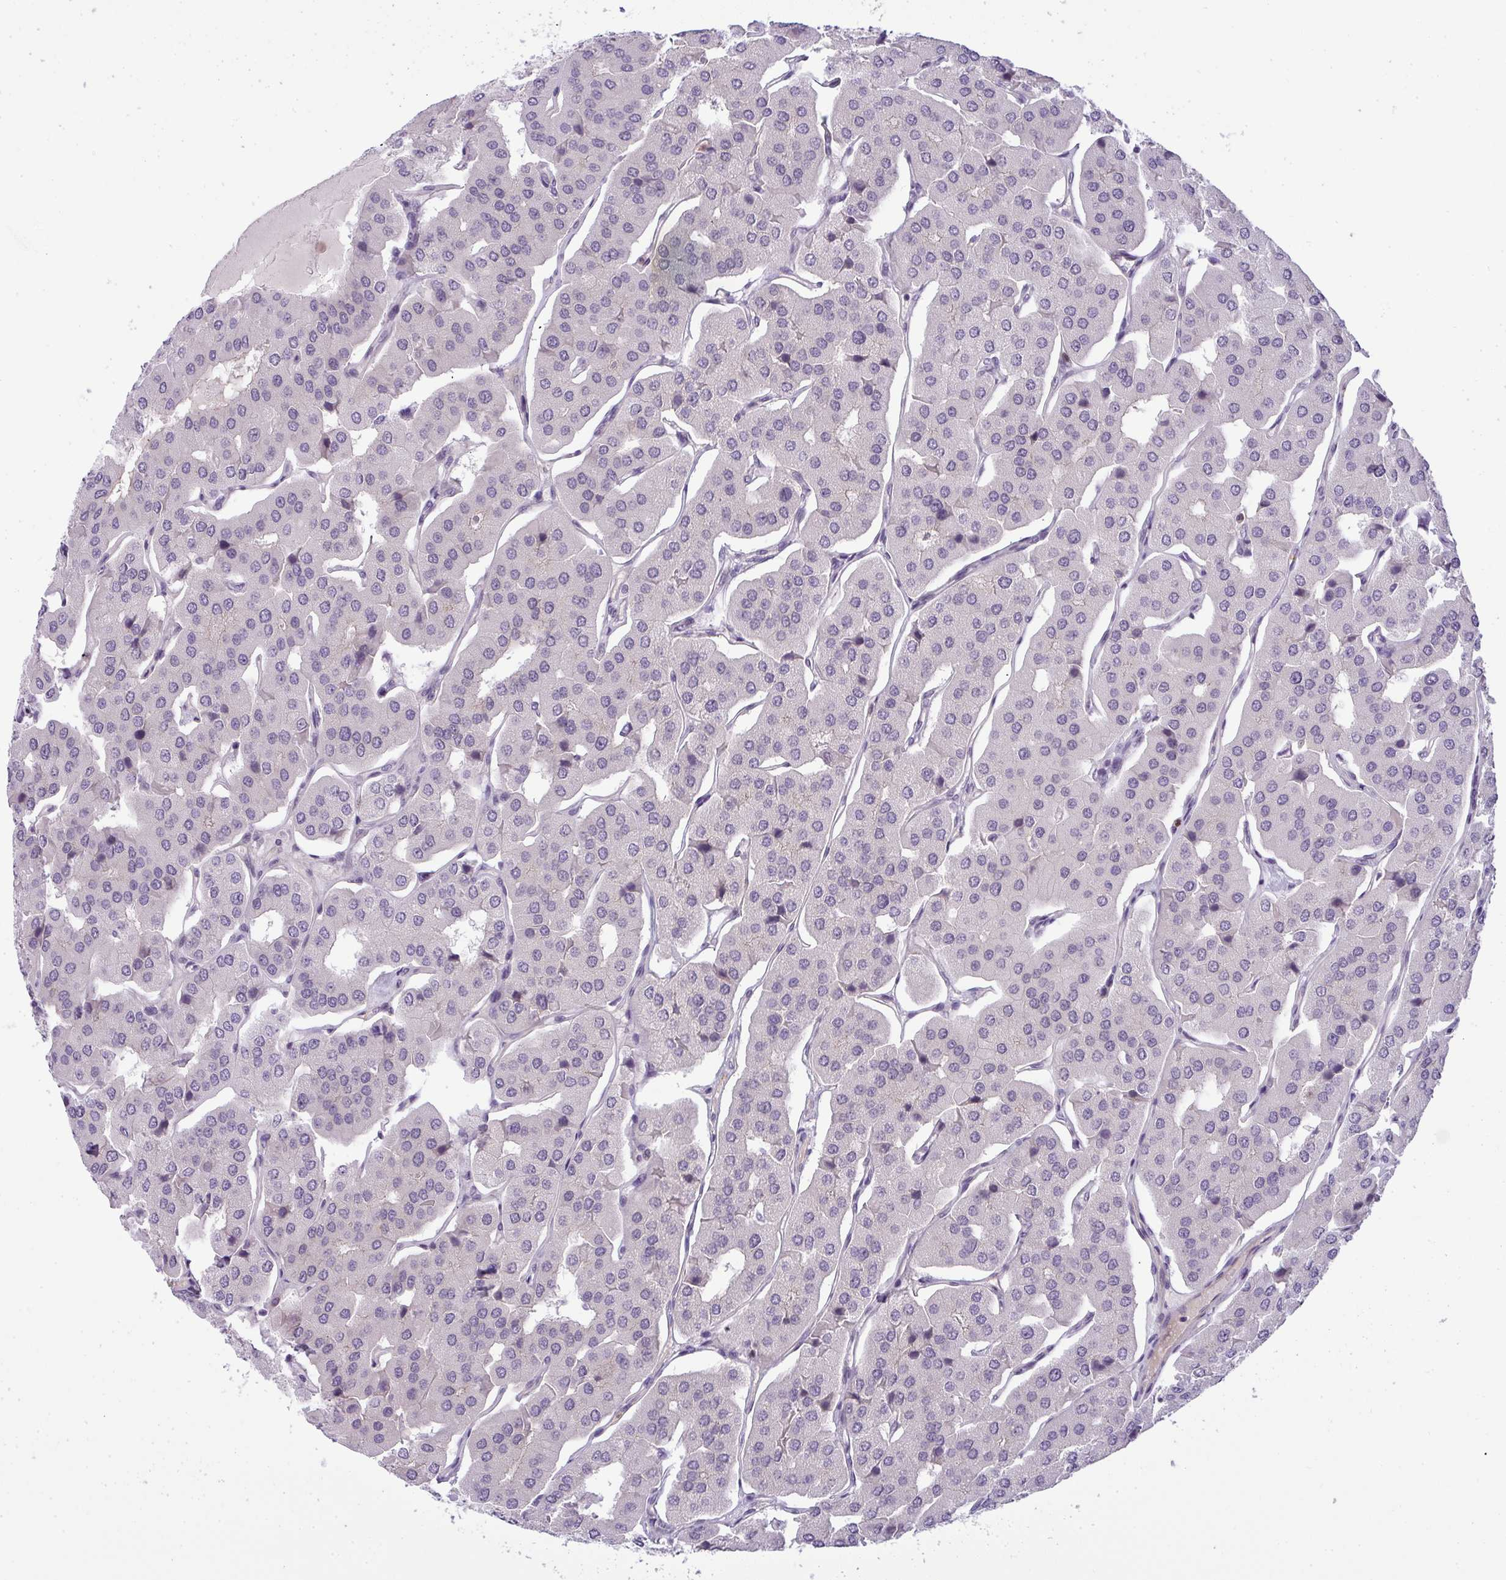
{"staining": {"intensity": "negative", "quantity": "none", "location": "none"}, "tissue": "parathyroid gland", "cell_type": "Glandular cells", "image_type": "normal", "snomed": [{"axis": "morphology", "description": "Normal tissue, NOS"}, {"axis": "morphology", "description": "Adenoma, NOS"}, {"axis": "topography", "description": "Parathyroid gland"}], "caption": "A photomicrograph of parathyroid gland stained for a protein displays no brown staining in glandular cells.", "gene": "DZIP1", "patient": {"sex": "female", "age": 86}}